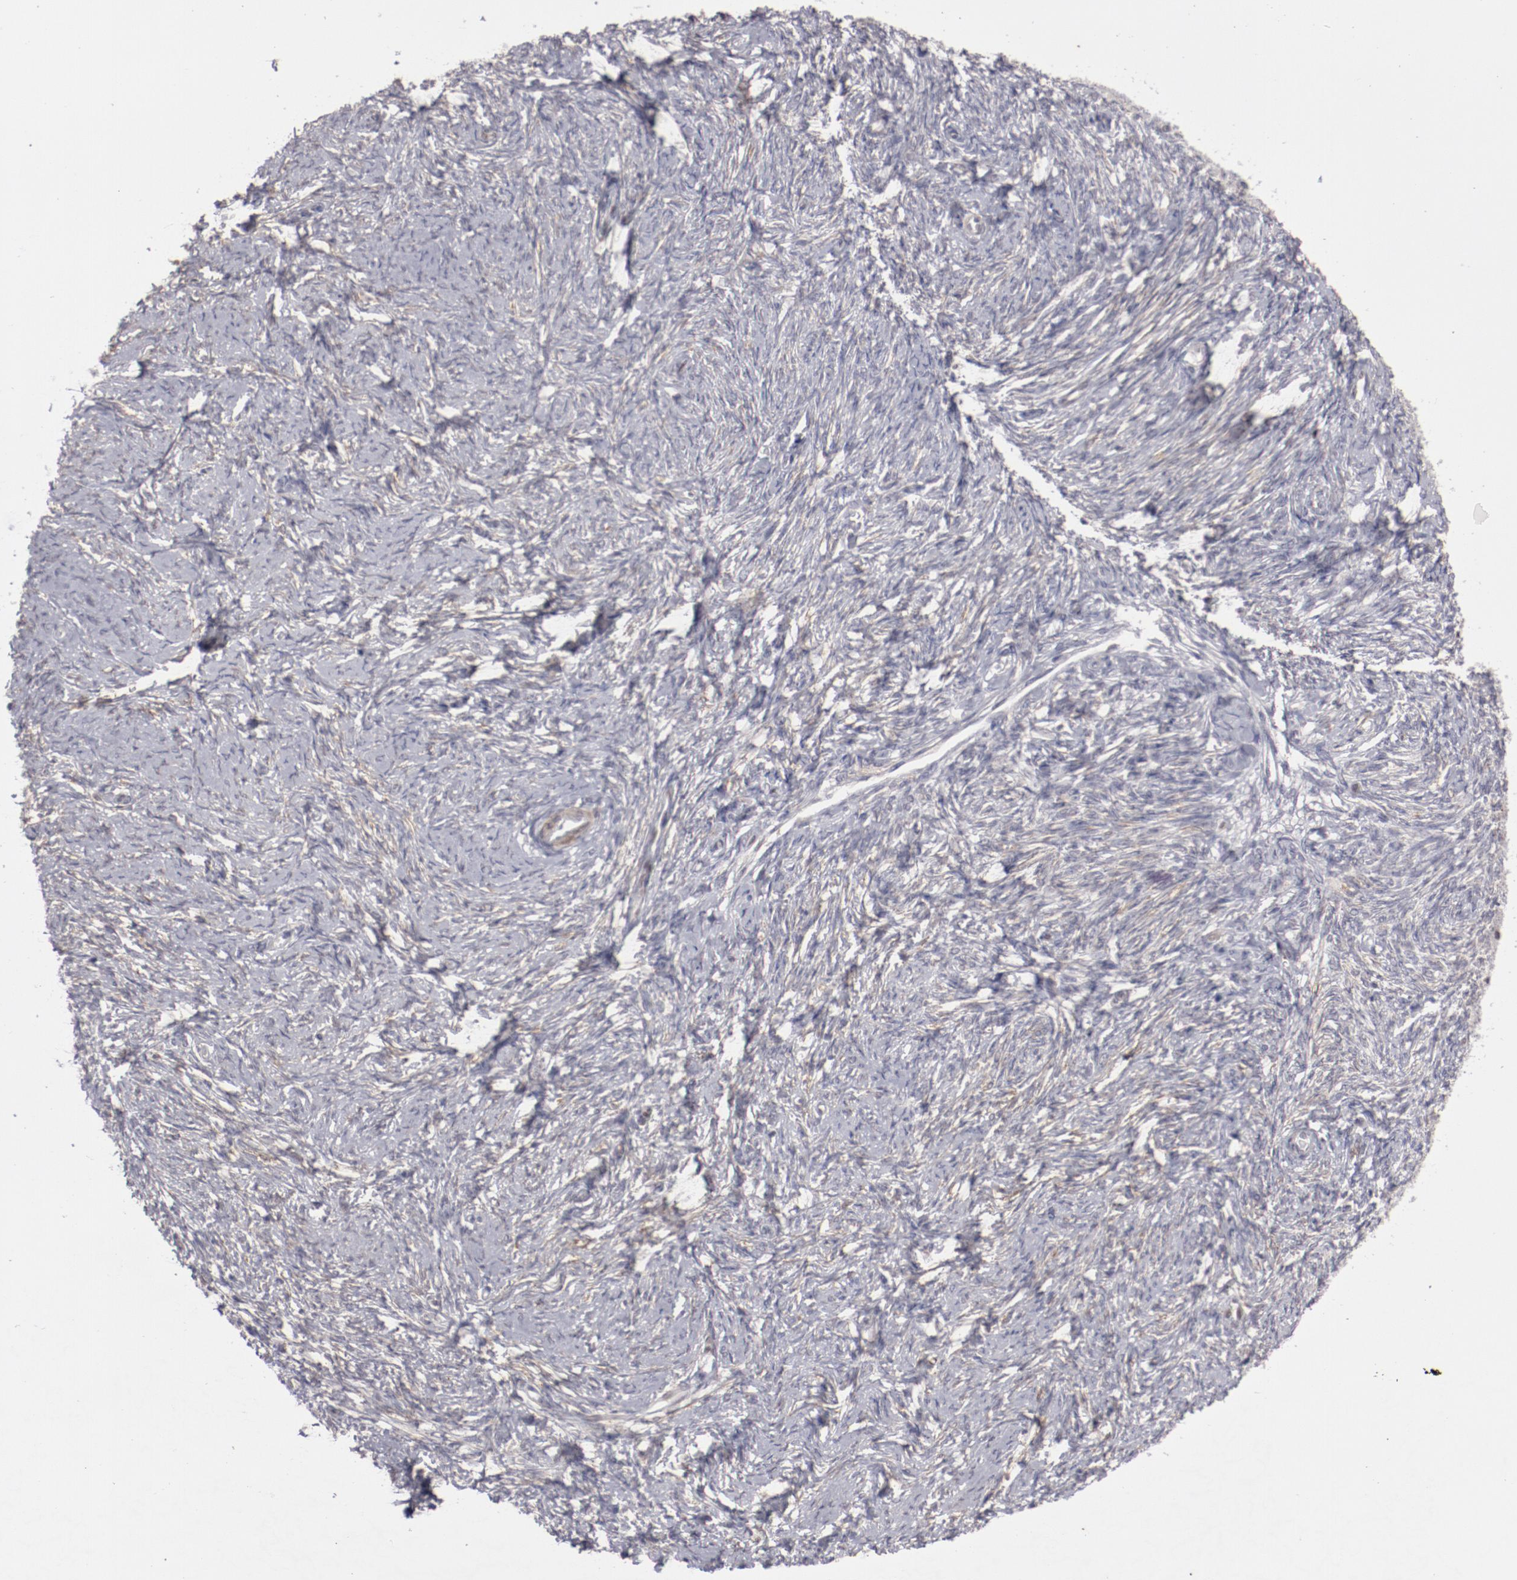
{"staining": {"intensity": "negative", "quantity": "none", "location": "none"}, "tissue": "ovarian cancer", "cell_type": "Tumor cells", "image_type": "cancer", "snomed": [{"axis": "morphology", "description": "Normal tissue, NOS"}, {"axis": "morphology", "description": "Cystadenocarcinoma, serous, NOS"}, {"axis": "topography", "description": "Ovary"}], "caption": "The IHC histopathology image has no significant expression in tumor cells of ovarian cancer (serous cystadenocarcinoma) tissue.", "gene": "LEF1", "patient": {"sex": "female", "age": 62}}